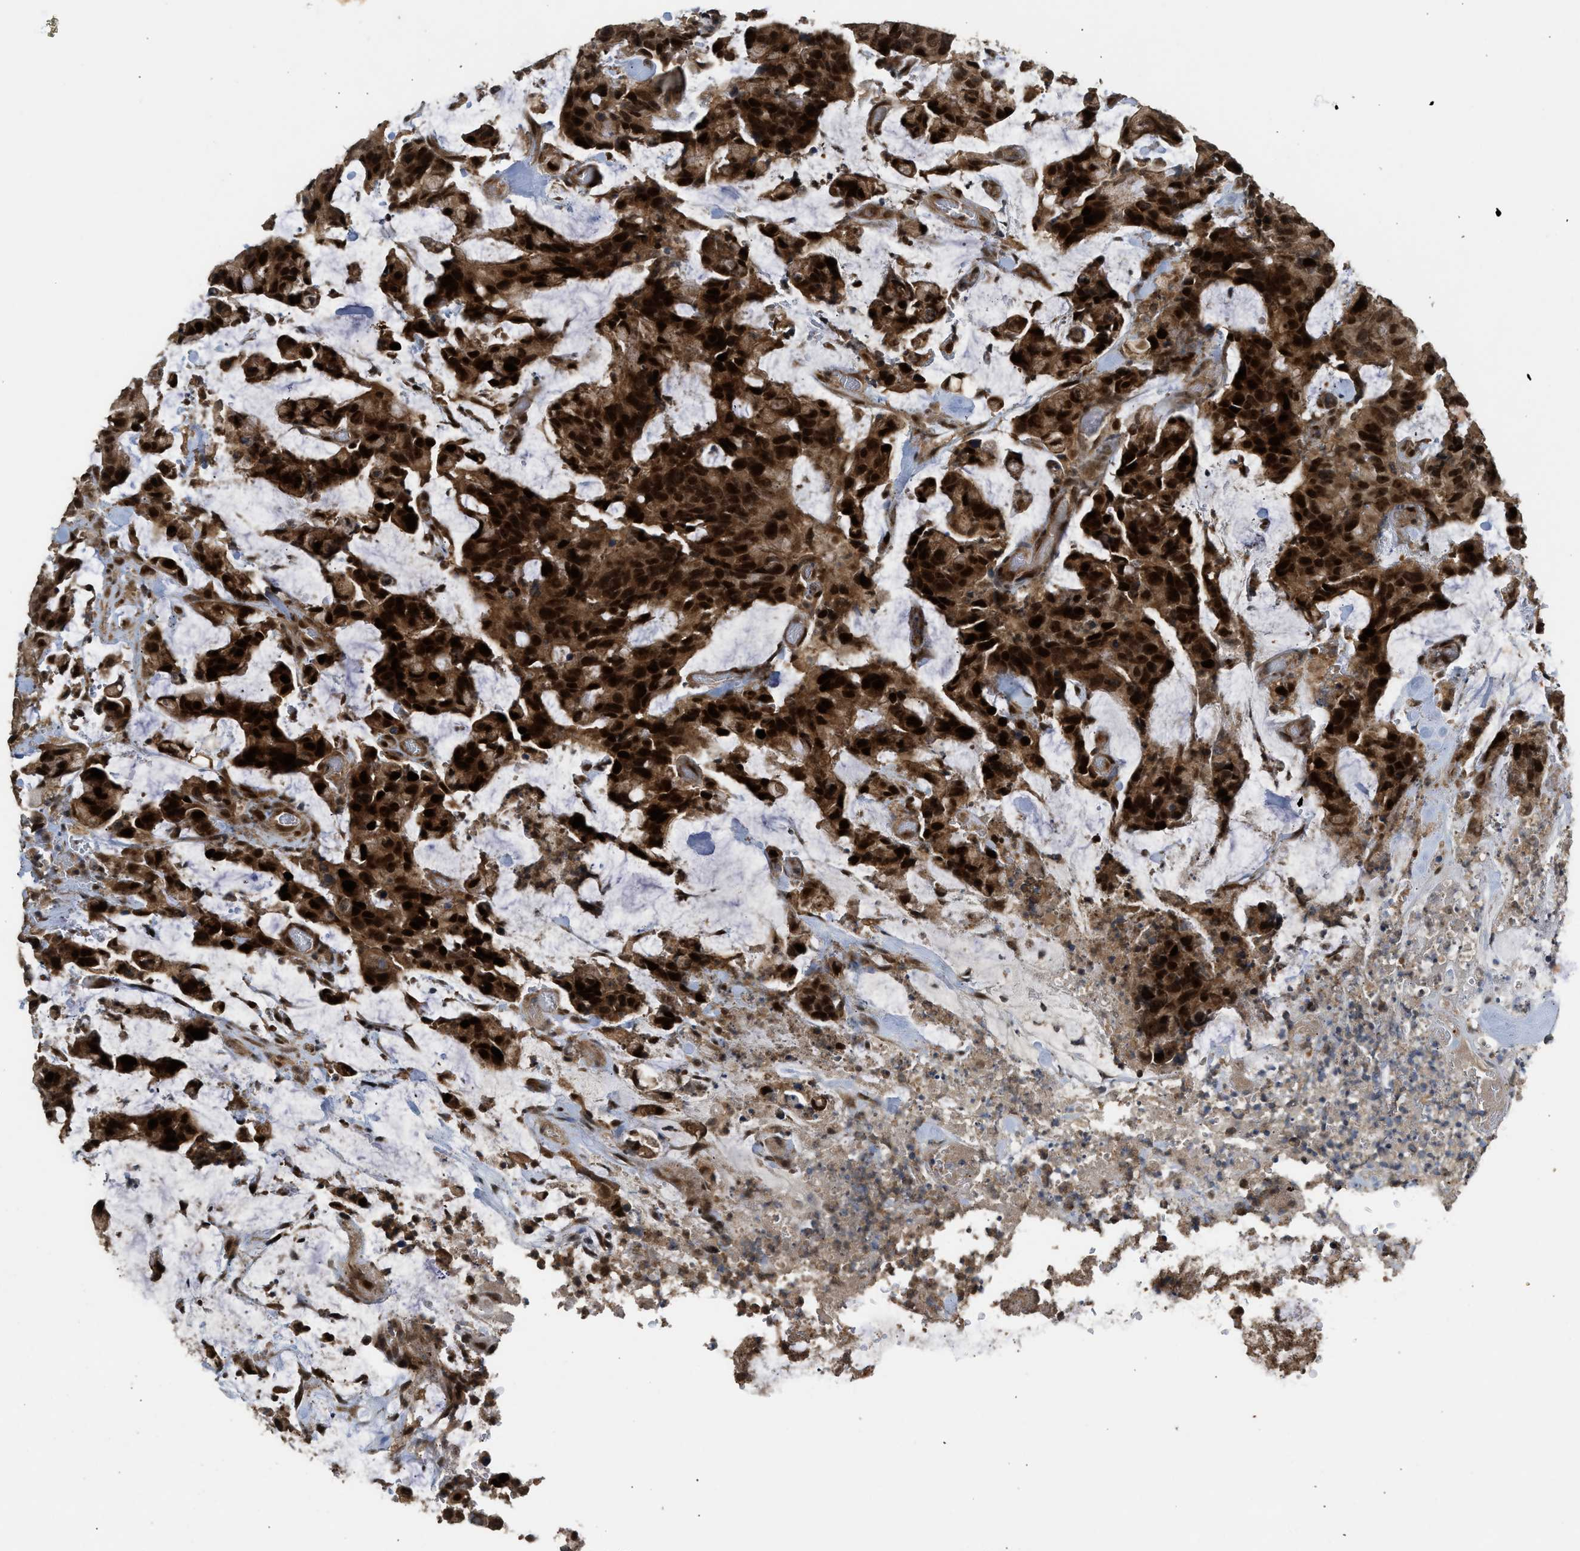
{"staining": {"intensity": "strong", "quantity": ">75%", "location": "cytoplasmic/membranous,nuclear"}, "tissue": "colorectal cancer", "cell_type": "Tumor cells", "image_type": "cancer", "snomed": [{"axis": "morphology", "description": "Adenocarcinoma, NOS"}, {"axis": "topography", "description": "Colon"}], "caption": "Protein analysis of adenocarcinoma (colorectal) tissue exhibits strong cytoplasmic/membranous and nuclear staining in about >75% of tumor cells.", "gene": "GET1", "patient": {"sex": "female", "age": 86}}